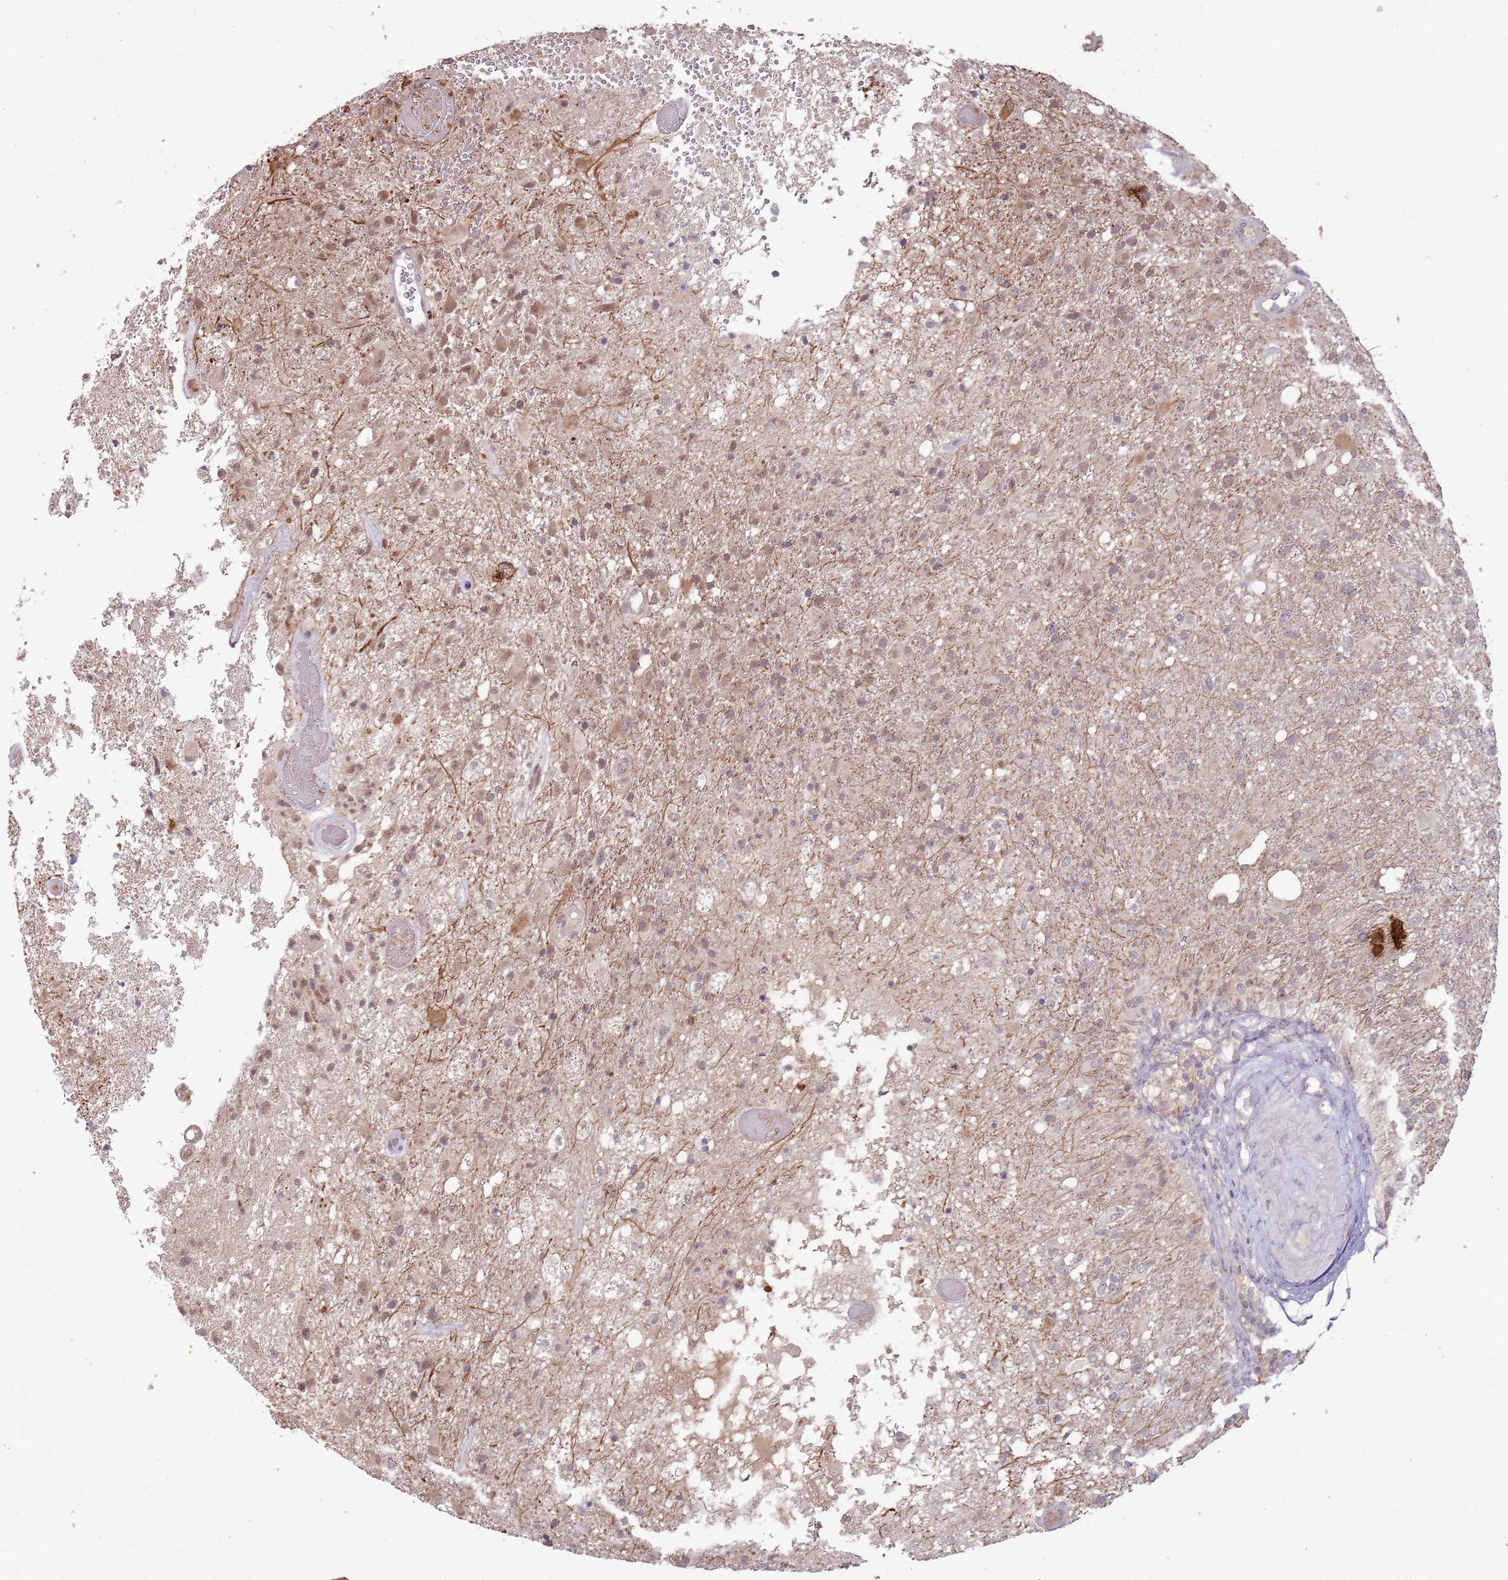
{"staining": {"intensity": "moderate", "quantity": "<25%", "location": "nuclear"}, "tissue": "glioma", "cell_type": "Tumor cells", "image_type": "cancer", "snomed": [{"axis": "morphology", "description": "Glioma, malignant, High grade"}, {"axis": "topography", "description": "Brain"}], "caption": "Protein expression analysis of malignant high-grade glioma displays moderate nuclear staining in about <25% of tumor cells.", "gene": "NBPF6", "patient": {"sex": "female", "age": 74}}